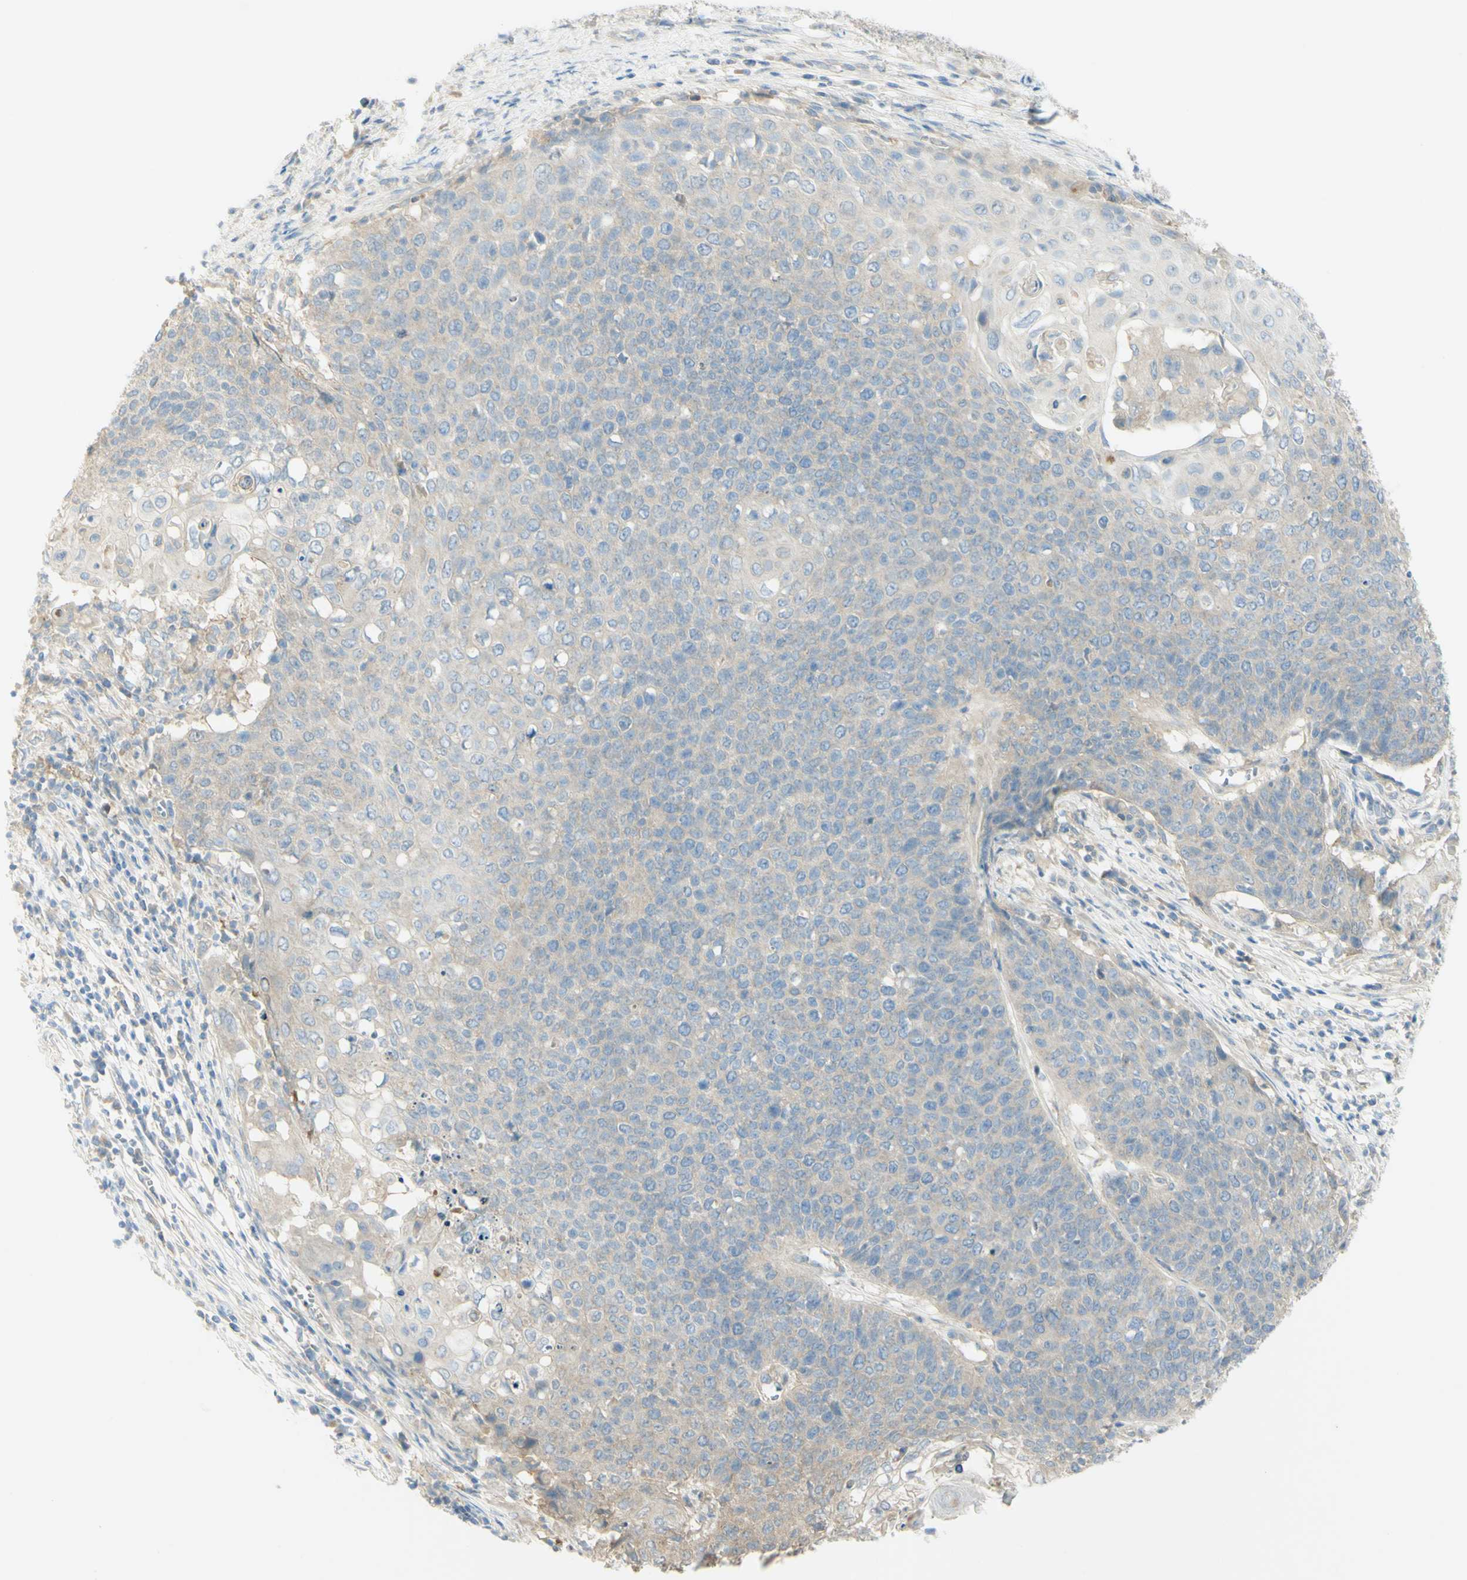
{"staining": {"intensity": "negative", "quantity": "none", "location": "none"}, "tissue": "cervical cancer", "cell_type": "Tumor cells", "image_type": "cancer", "snomed": [{"axis": "morphology", "description": "Squamous cell carcinoma, NOS"}, {"axis": "topography", "description": "Cervix"}], "caption": "Tumor cells show no significant expression in squamous cell carcinoma (cervical).", "gene": "GCNT3", "patient": {"sex": "female", "age": 39}}